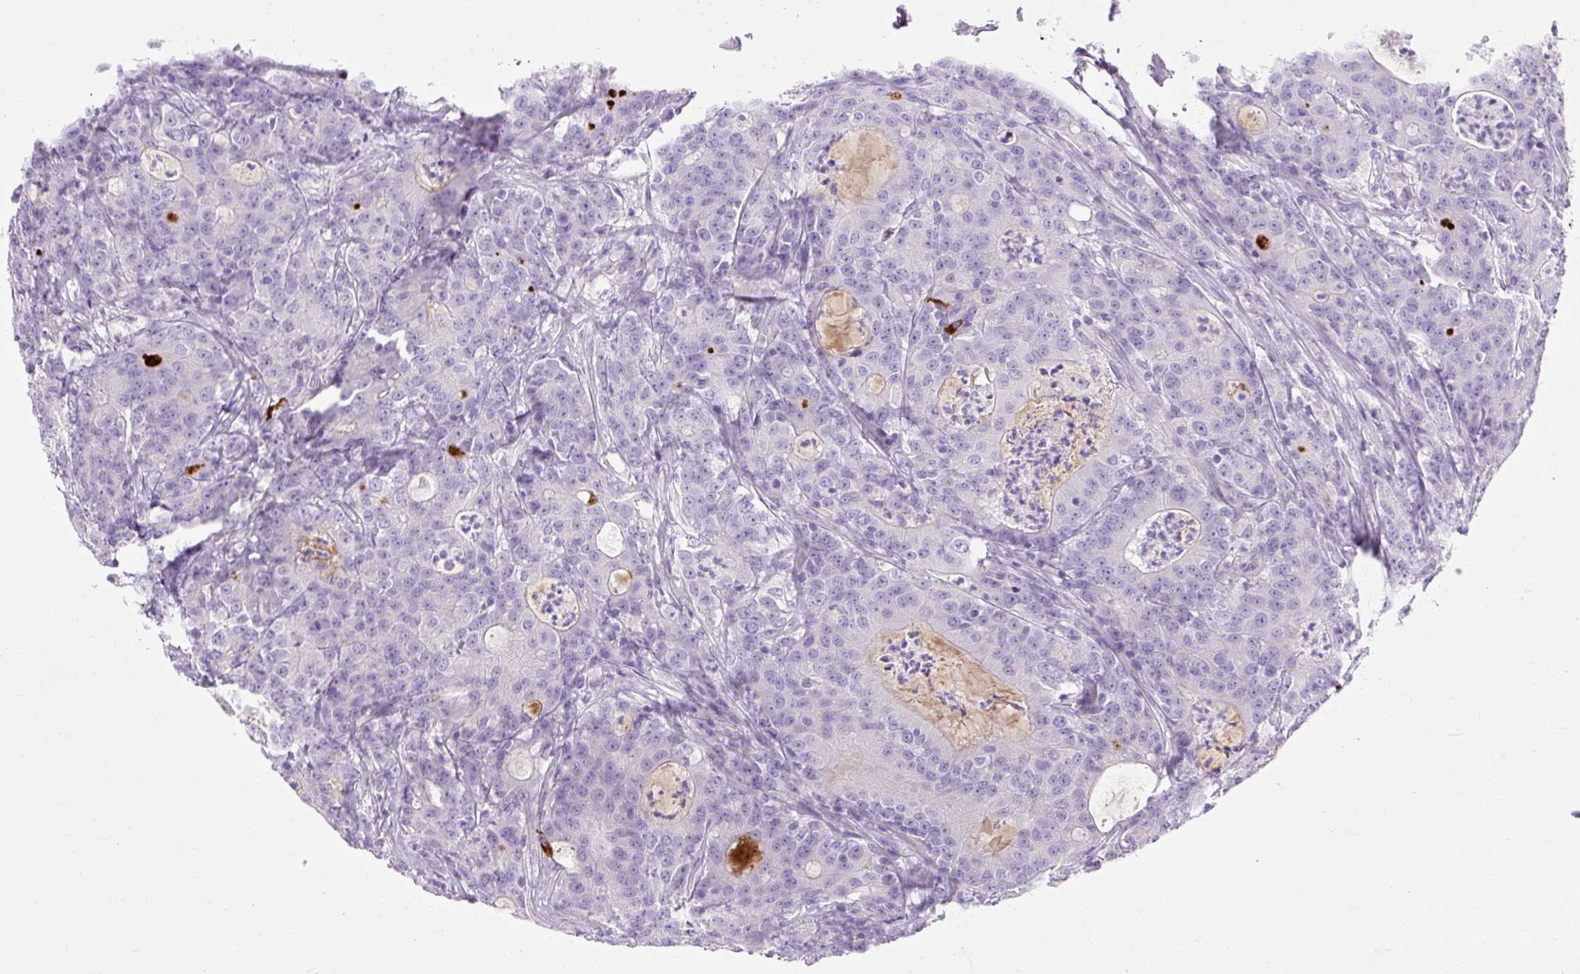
{"staining": {"intensity": "negative", "quantity": "none", "location": "none"}, "tissue": "colorectal cancer", "cell_type": "Tumor cells", "image_type": "cancer", "snomed": [{"axis": "morphology", "description": "Adenocarcinoma, NOS"}, {"axis": "topography", "description": "Colon"}], "caption": "Adenocarcinoma (colorectal) stained for a protein using immunohistochemistry (IHC) shows no expression tumor cells.", "gene": "ARRDC2", "patient": {"sex": "male", "age": 83}}